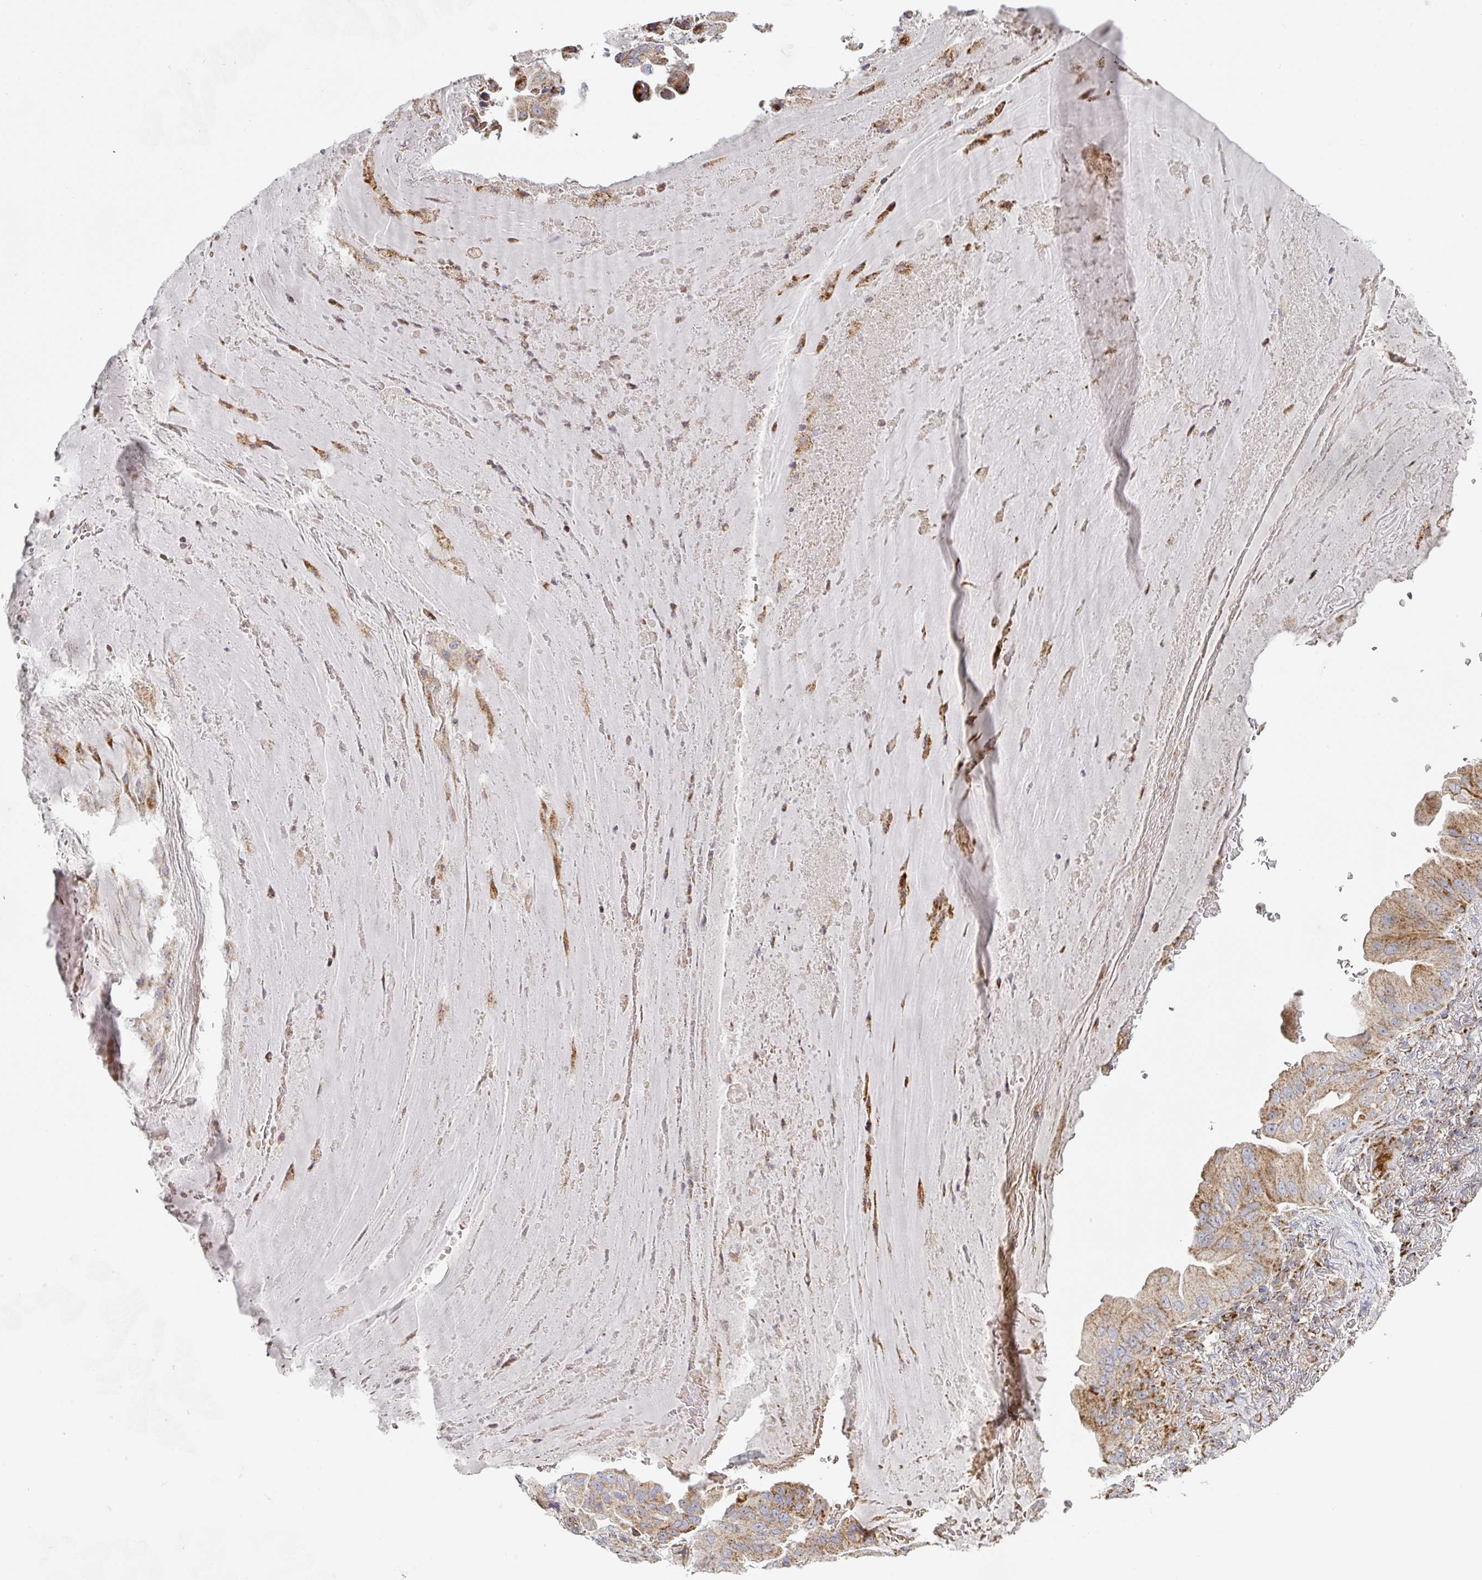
{"staining": {"intensity": "moderate", "quantity": "25%-75%", "location": "cytoplasmic/membranous"}, "tissue": "lung cancer", "cell_type": "Tumor cells", "image_type": "cancer", "snomed": [{"axis": "morphology", "description": "Adenocarcinoma, NOS"}, {"axis": "topography", "description": "Lung"}], "caption": "IHC staining of lung cancer (adenocarcinoma), which reveals medium levels of moderate cytoplasmic/membranous expression in about 25%-75% of tumor cells indicating moderate cytoplasmic/membranous protein staining. The staining was performed using DAB (brown) for protein detection and nuclei were counterstained in hematoxylin (blue).", "gene": "ZNF526", "patient": {"sex": "female", "age": 69}}